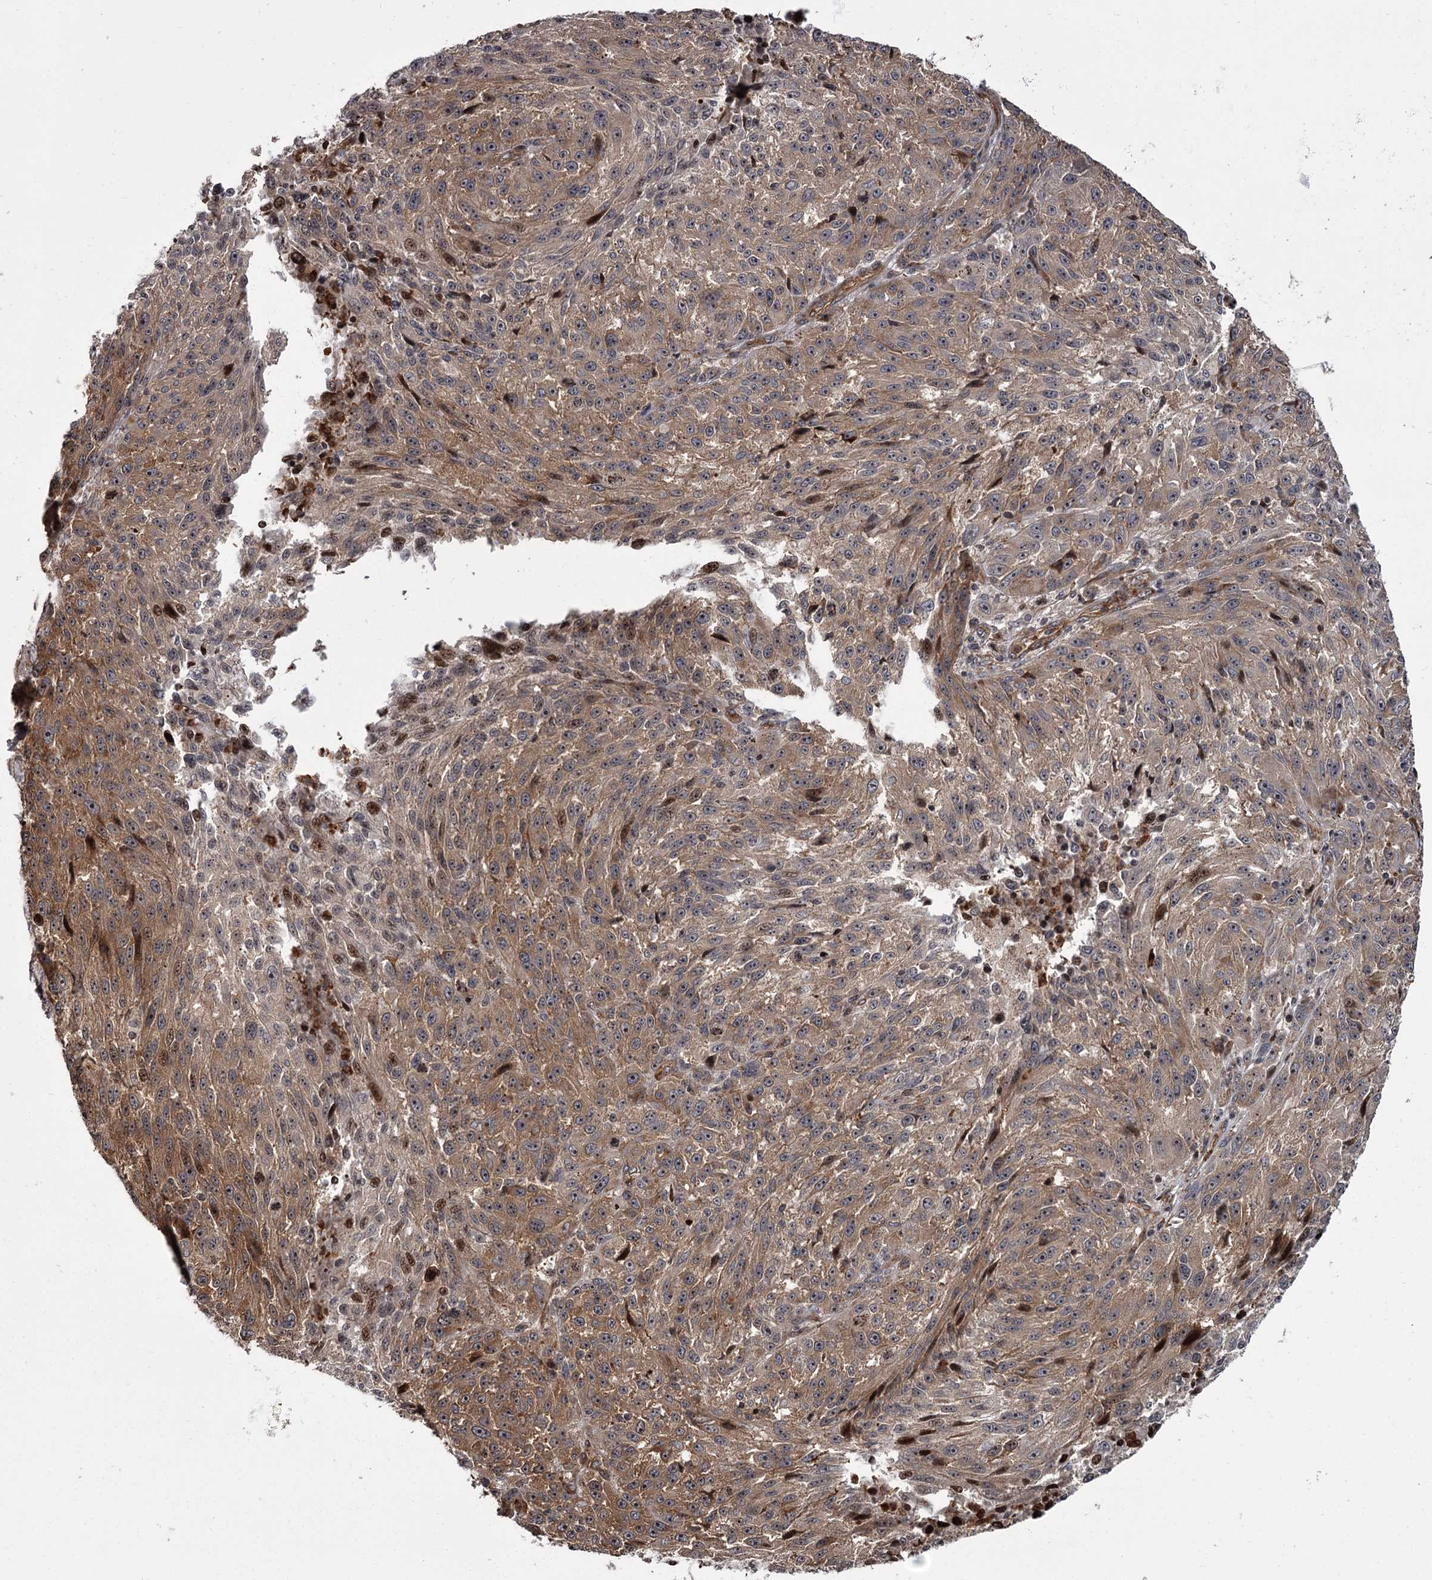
{"staining": {"intensity": "moderate", "quantity": ">75%", "location": "cytoplasmic/membranous,nuclear"}, "tissue": "melanoma", "cell_type": "Tumor cells", "image_type": "cancer", "snomed": [{"axis": "morphology", "description": "Malignant melanoma, NOS"}, {"axis": "topography", "description": "Skin"}], "caption": "Immunohistochemical staining of human malignant melanoma displays moderate cytoplasmic/membranous and nuclear protein positivity in about >75% of tumor cells.", "gene": "THAP9", "patient": {"sex": "male", "age": 53}}